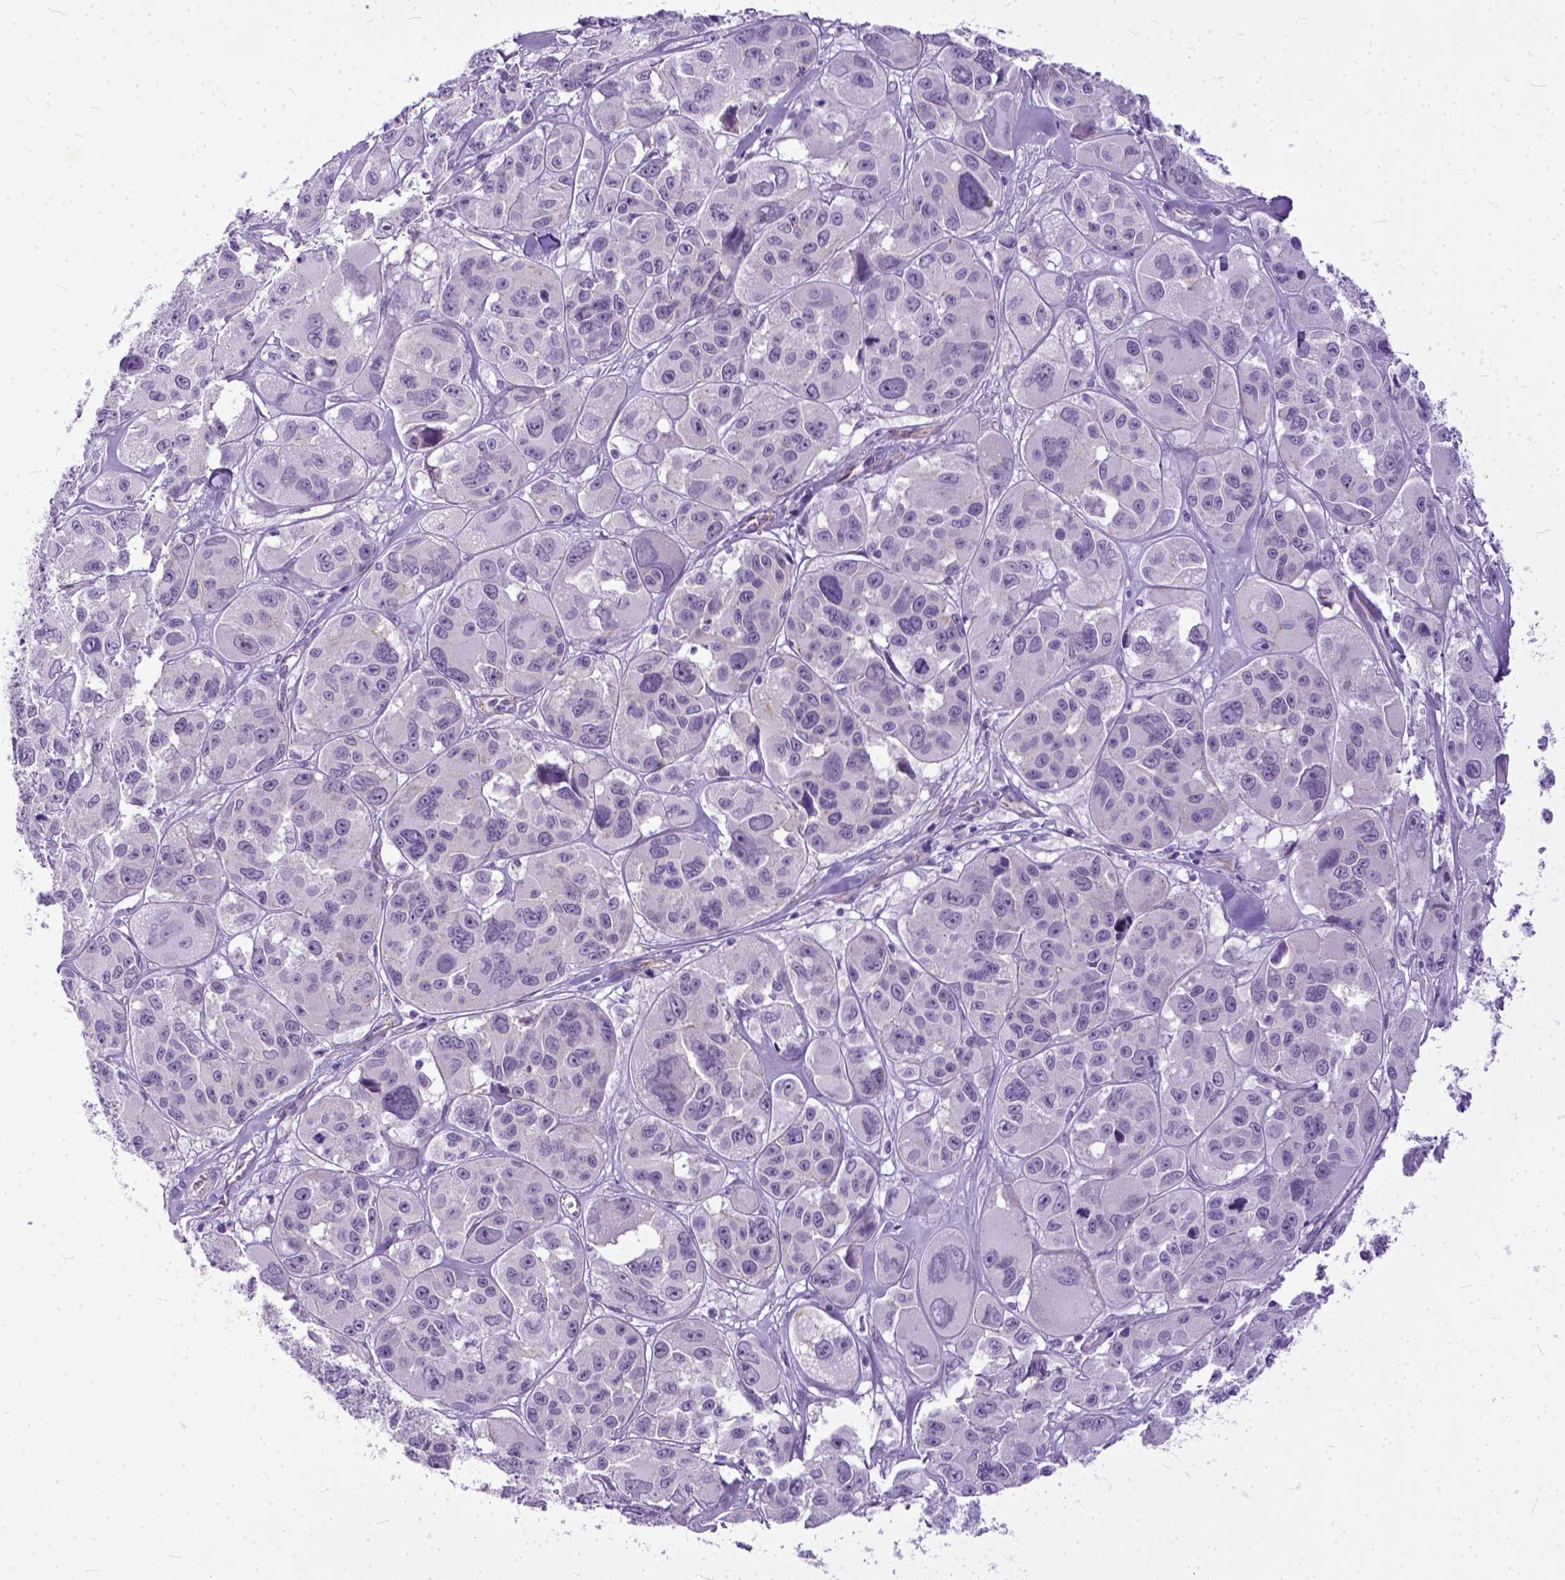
{"staining": {"intensity": "negative", "quantity": "none", "location": "none"}, "tissue": "melanoma", "cell_type": "Tumor cells", "image_type": "cancer", "snomed": [{"axis": "morphology", "description": "Malignant melanoma, NOS"}, {"axis": "topography", "description": "Skin"}], "caption": "Melanoma was stained to show a protein in brown. There is no significant staining in tumor cells. Brightfield microscopy of immunohistochemistry (IHC) stained with DAB (brown) and hematoxylin (blue), captured at high magnification.", "gene": "ADGRF1", "patient": {"sex": "female", "age": 66}}